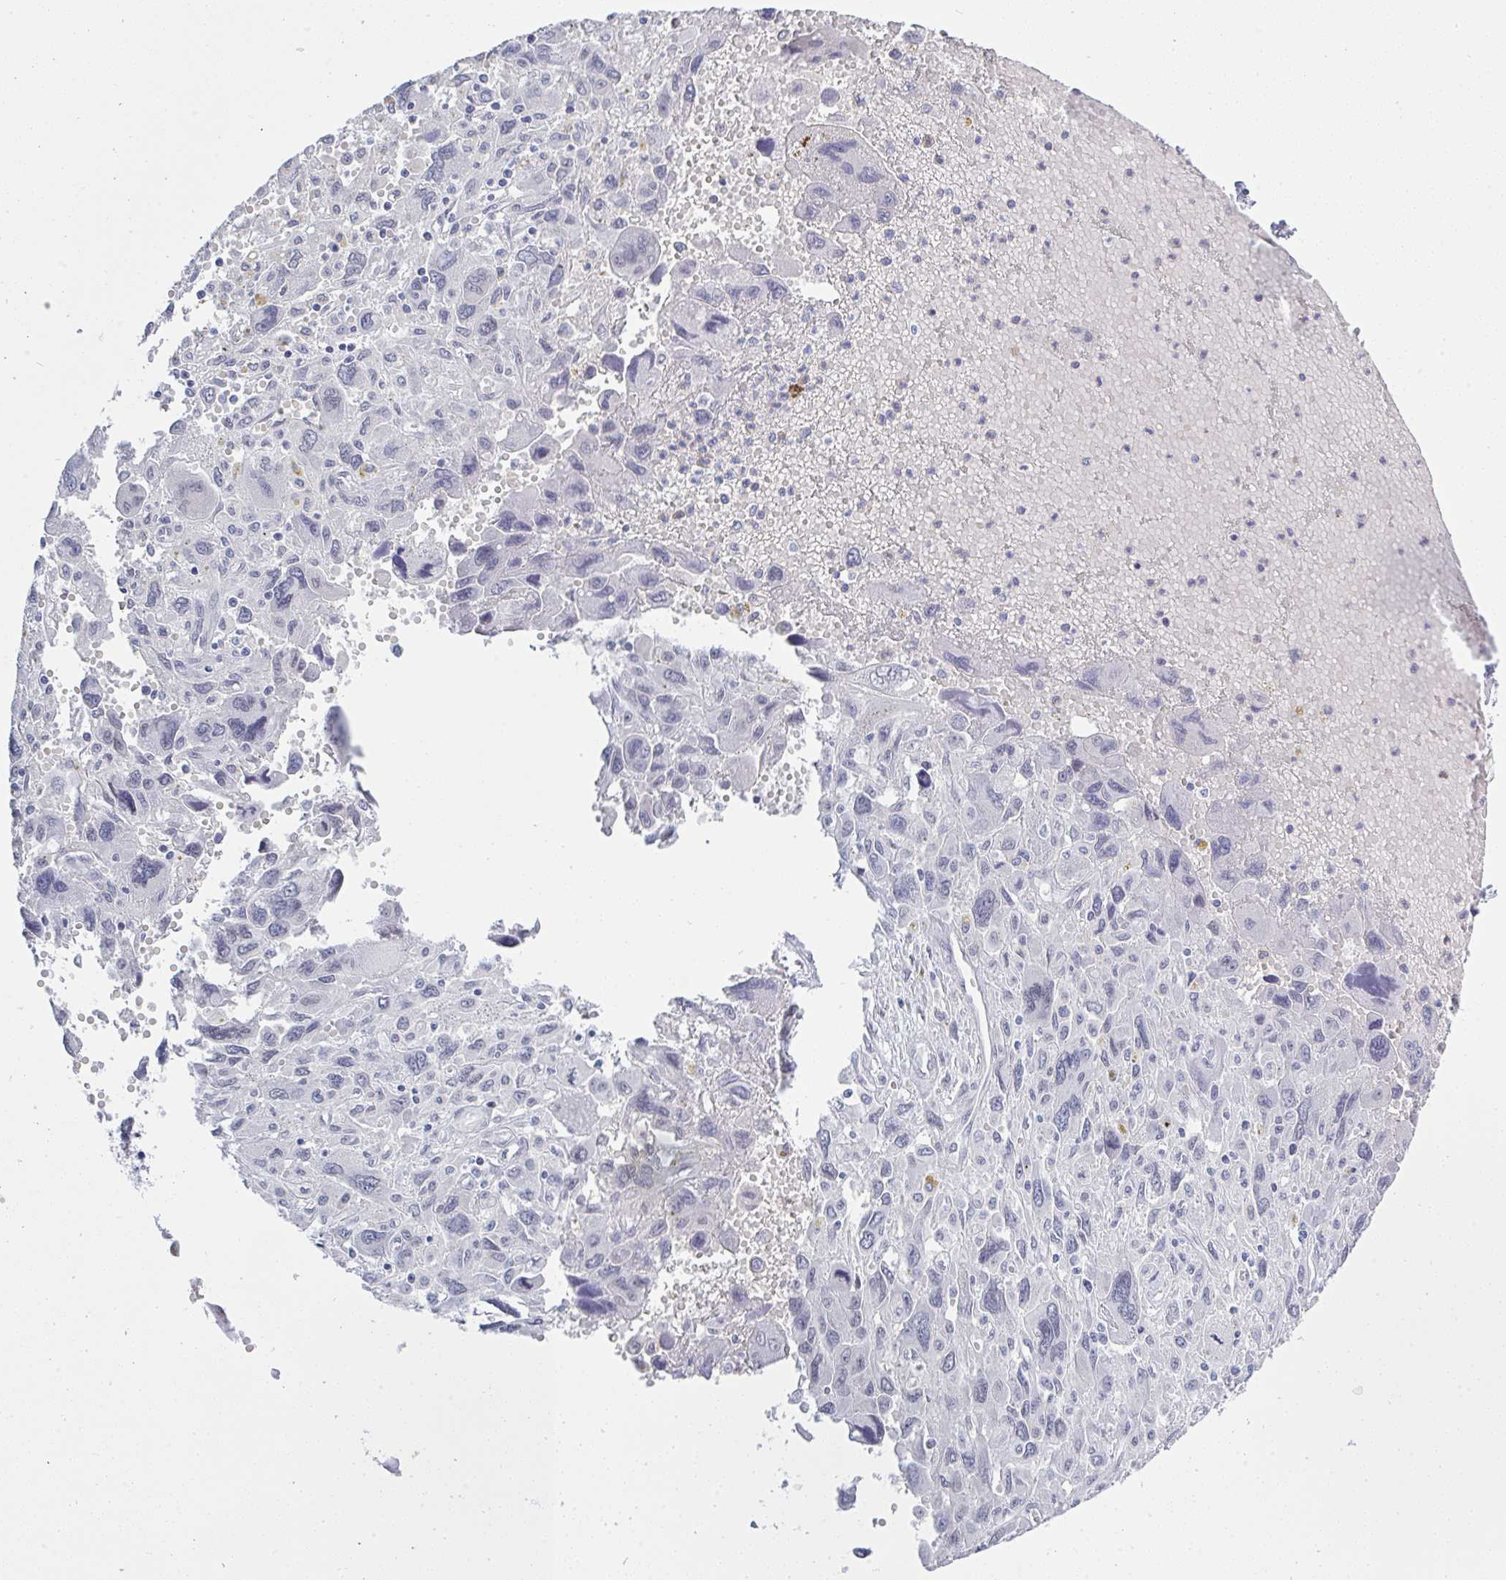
{"staining": {"intensity": "negative", "quantity": "none", "location": "none"}, "tissue": "pancreatic cancer", "cell_type": "Tumor cells", "image_type": "cancer", "snomed": [{"axis": "morphology", "description": "Adenocarcinoma, NOS"}, {"axis": "topography", "description": "Pancreas"}], "caption": "IHC photomicrograph of neoplastic tissue: adenocarcinoma (pancreatic) stained with DAB (3,3'-diaminobenzidine) exhibits no significant protein positivity in tumor cells.", "gene": "MFSD4A", "patient": {"sex": "female", "age": 47}}